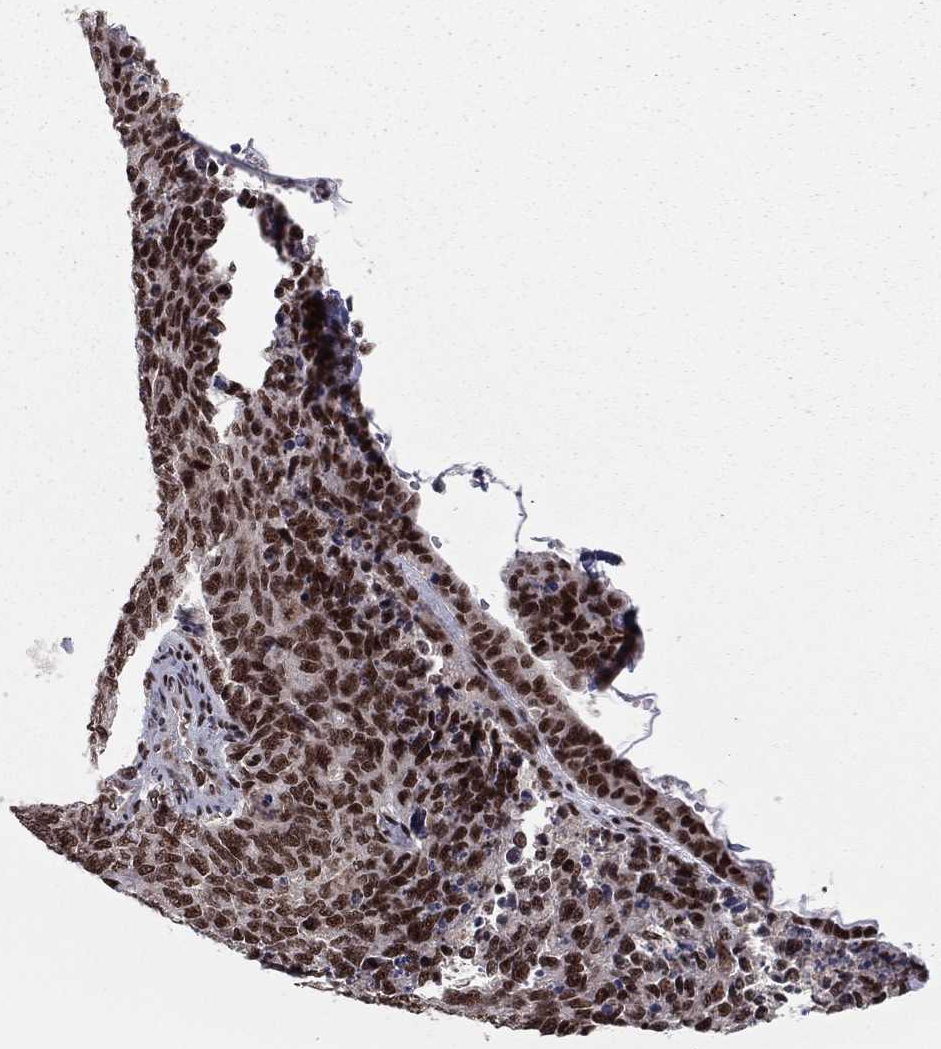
{"staining": {"intensity": "strong", "quantity": "25%-75%", "location": "nuclear"}, "tissue": "cervical cancer", "cell_type": "Tumor cells", "image_type": "cancer", "snomed": [{"axis": "morphology", "description": "Squamous cell carcinoma, NOS"}, {"axis": "topography", "description": "Cervix"}], "caption": "IHC (DAB (3,3'-diaminobenzidine)) staining of human cervical squamous cell carcinoma demonstrates strong nuclear protein staining in approximately 25%-75% of tumor cells.", "gene": "NFYB", "patient": {"sex": "female", "age": 63}}